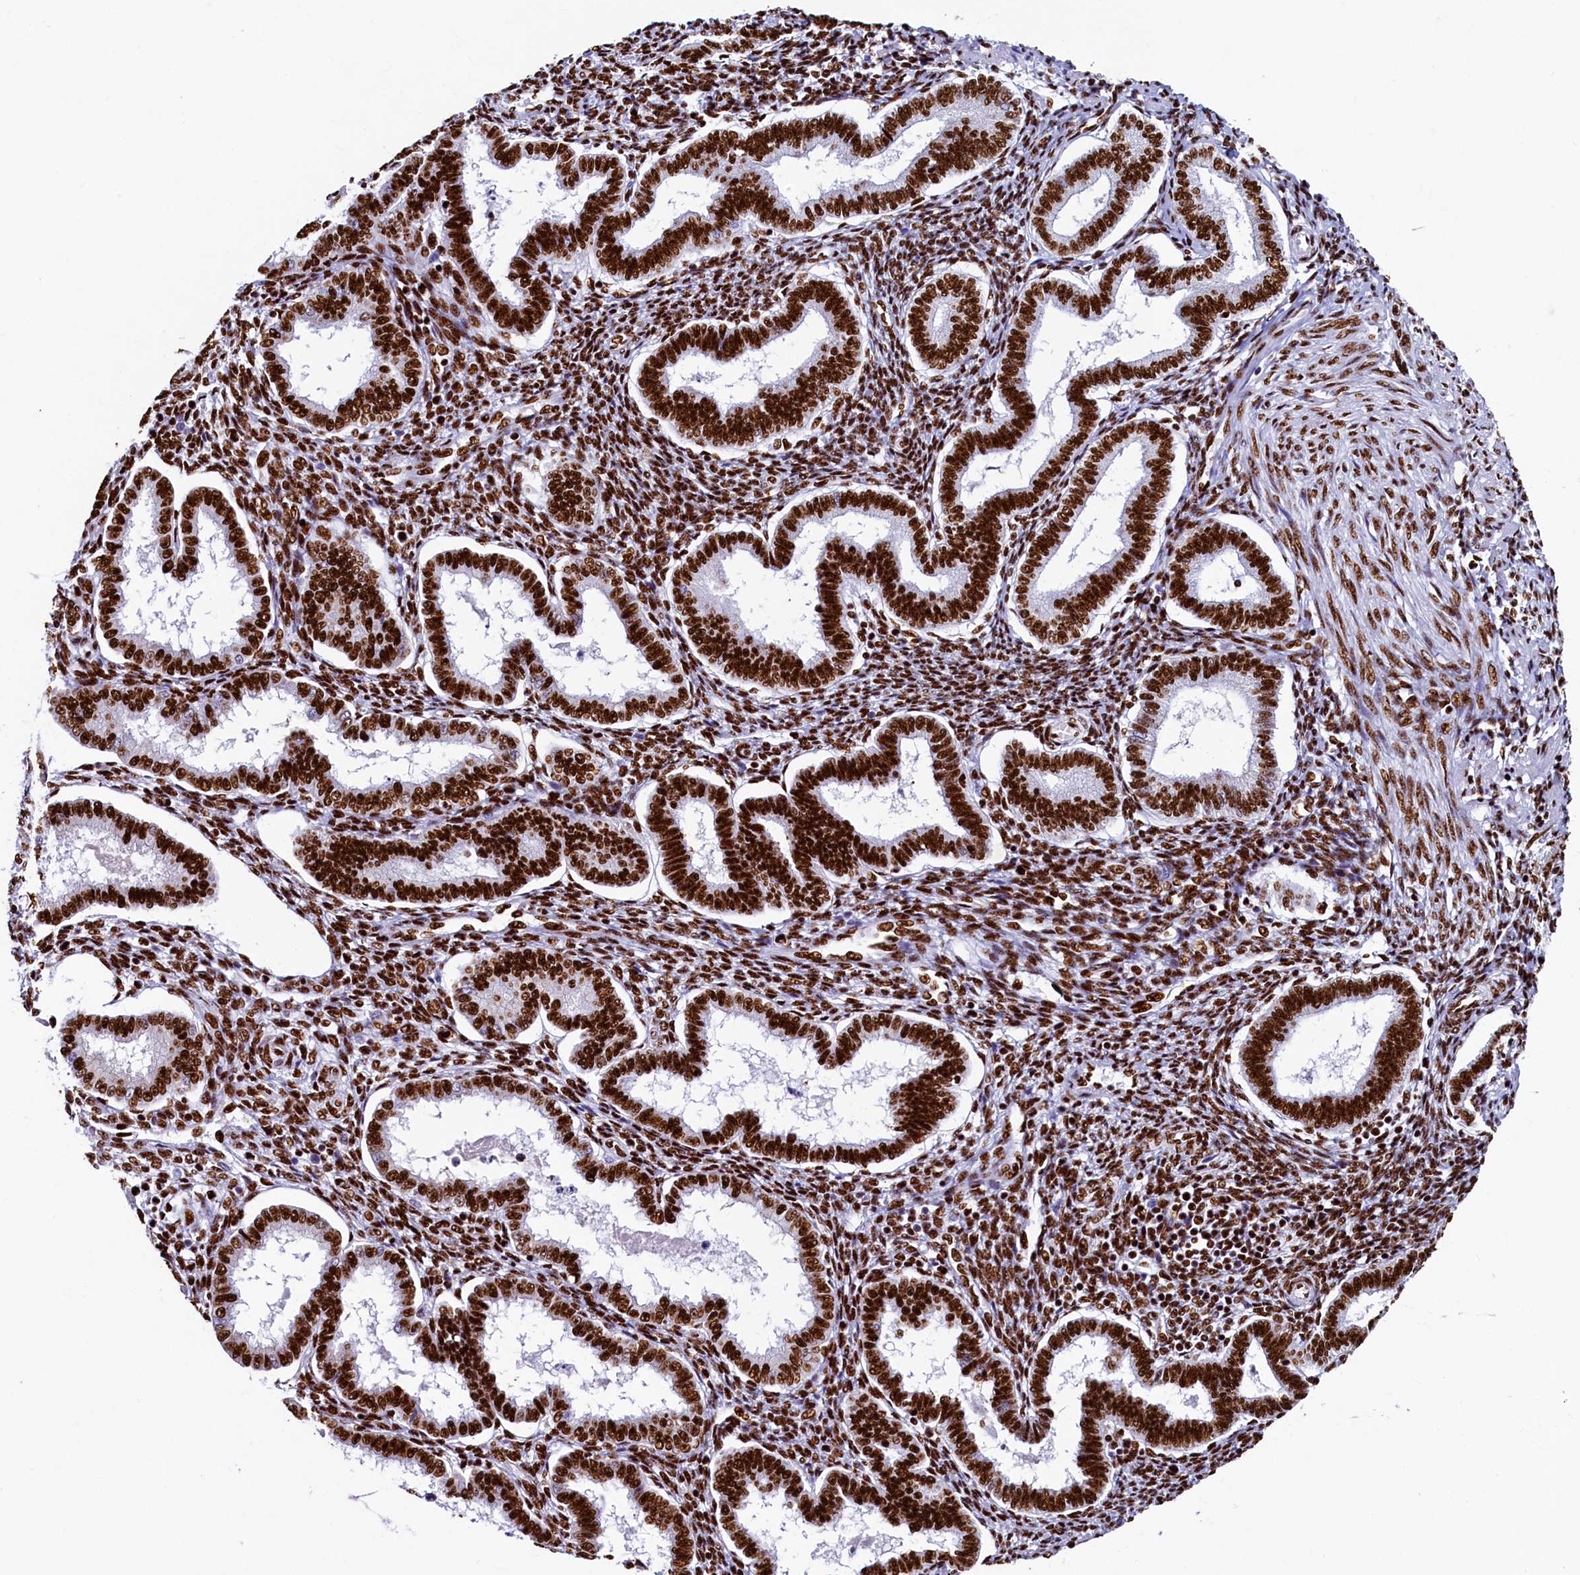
{"staining": {"intensity": "strong", "quantity": ">75%", "location": "nuclear"}, "tissue": "endometrium", "cell_type": "Cells in endometrial stroma", "image_type": "normal", "snomed": [{"axis": "morphology", "description": "Normal tissue, NOS"}, {"axis": "topography", "description": "Endometrium"}], "caption": "Cells in endometrial stroma demonstrate strong nuclear staining in approximately >75% of cells in benign endometrium. (brown staining indicates protein expression, while blue staining denotes nuclei).", "gene": "SRRM2", "patient": {"sex": "female", "age": 24}}